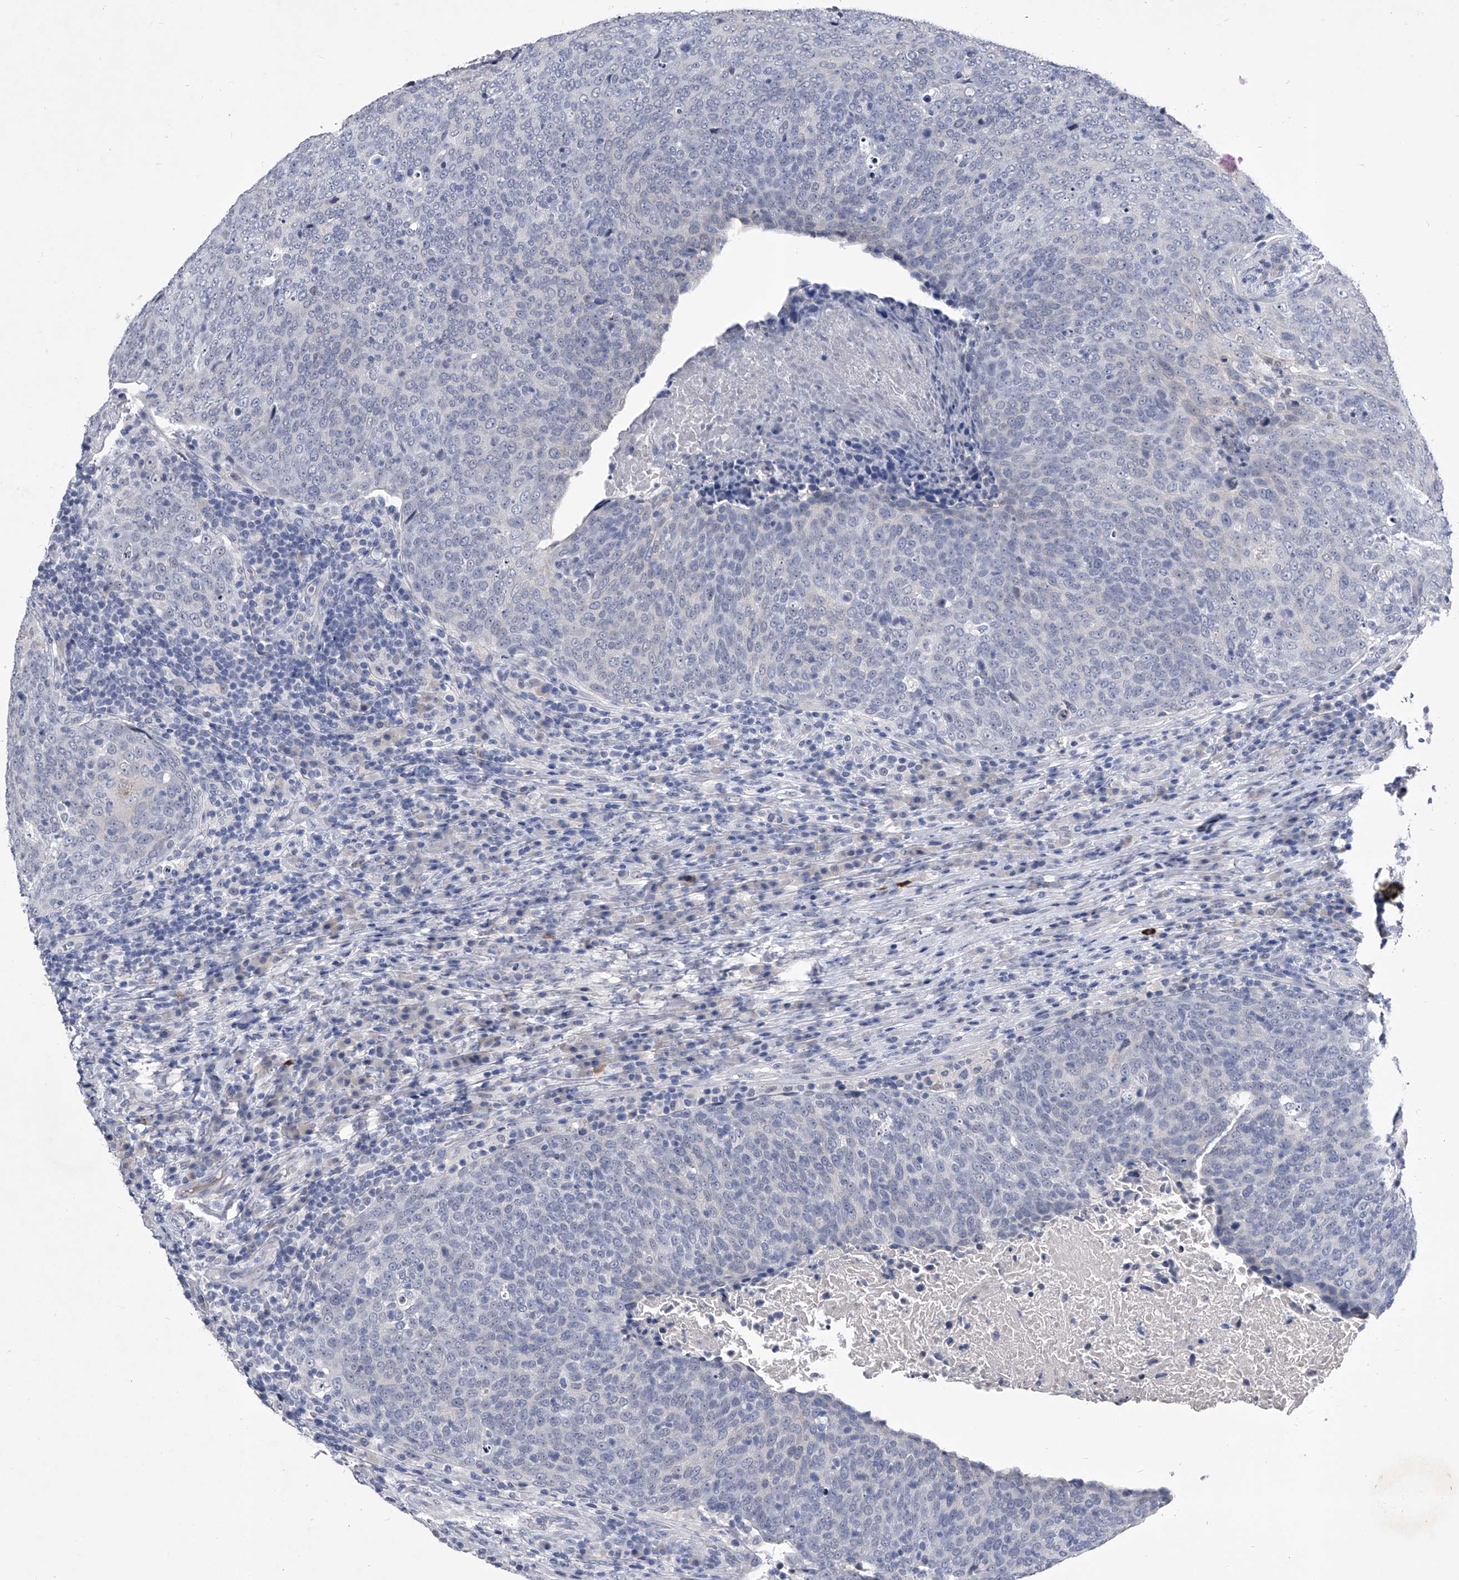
{"staining": {"intensity": "negative", "quantity": "none", "location": "none"}, "tissue": "head and neck cancer", "cell_type": "Tumor cells", "image_type": "cancer", "snomed": [{"axis": "morphology", "description": "Squamous cell carcinoma, NOS"}, {"axis": "morphology", "description": "Squamous cell carcinoma, metastatic, NOS"}, {"axis": "topography", "description": "Lymph node"}, {"axis": "topography", "description": "Head-Neck"}], "caption": "The immunohistochemistry (IHC) image has no significant staining in tumor cells of head and neck cancer (squamous cell carcinoma) tissue. Brightfield microscopy of IHC stained with DAB (brown) and hematoxylin (blue), captured at high magnification.", "gene": "CRISP2", "patient": {"sex": "male", "age": 62}}